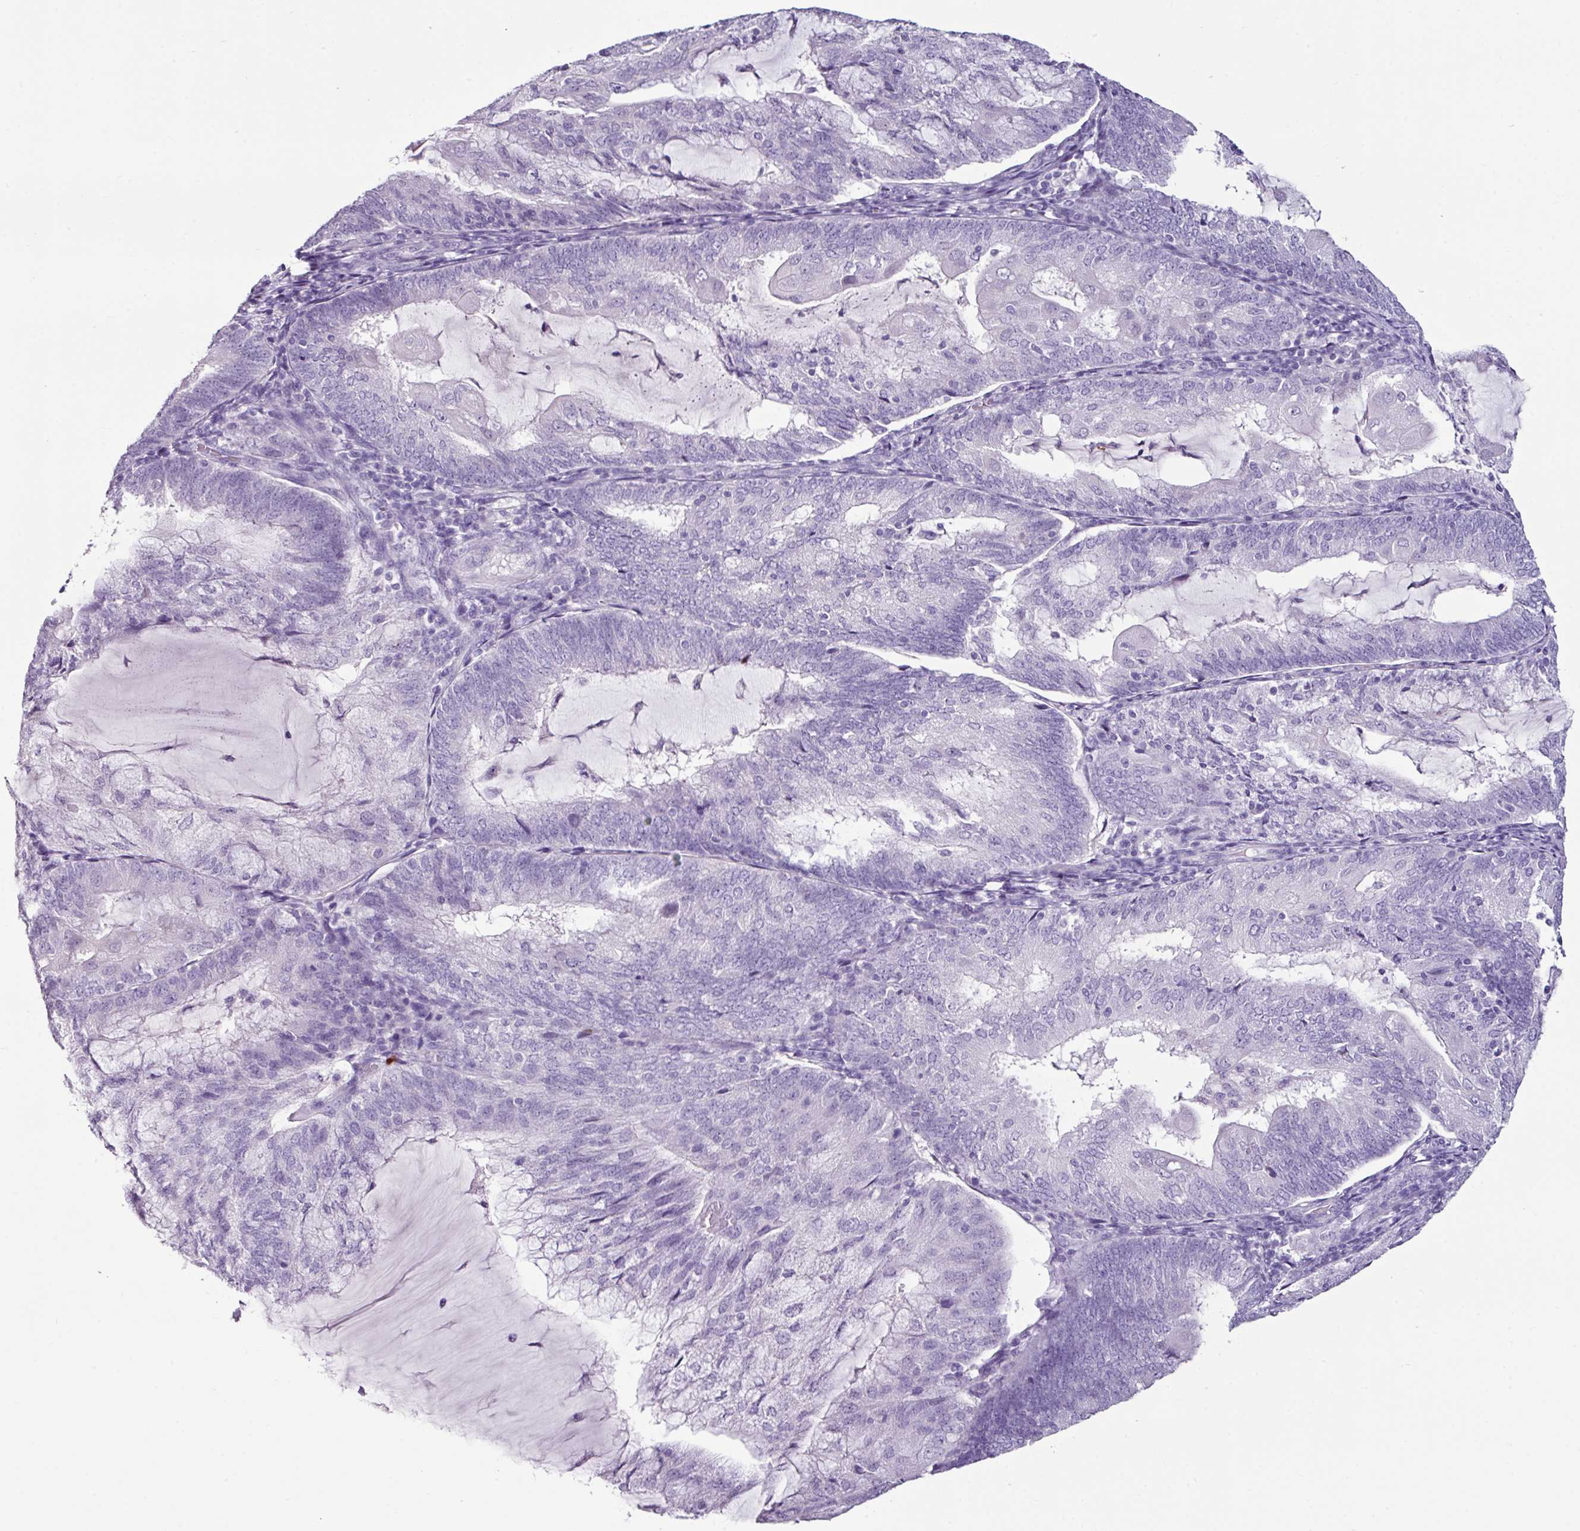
{"staining": {"intensity": "negative", "quantity": "none", "location": "none"}, "tissue": "endometrial cancer", "cell_type": "Tumor cells", "image_type": "cancer", "snomed": [{"axis": "morphology", "description": "Adenocarcinoma, NOS"}, {"axis": "topography", "description": "Endometrium"}], "caption": "DAB (3,3'-diaminobenzidine) immunohistochemical staining of adenocarcinoma (endometrial) reveals no significant staining in tumor cells.", "gene": "GLP2R", "patient": {"sex": "female", "age": 81}}